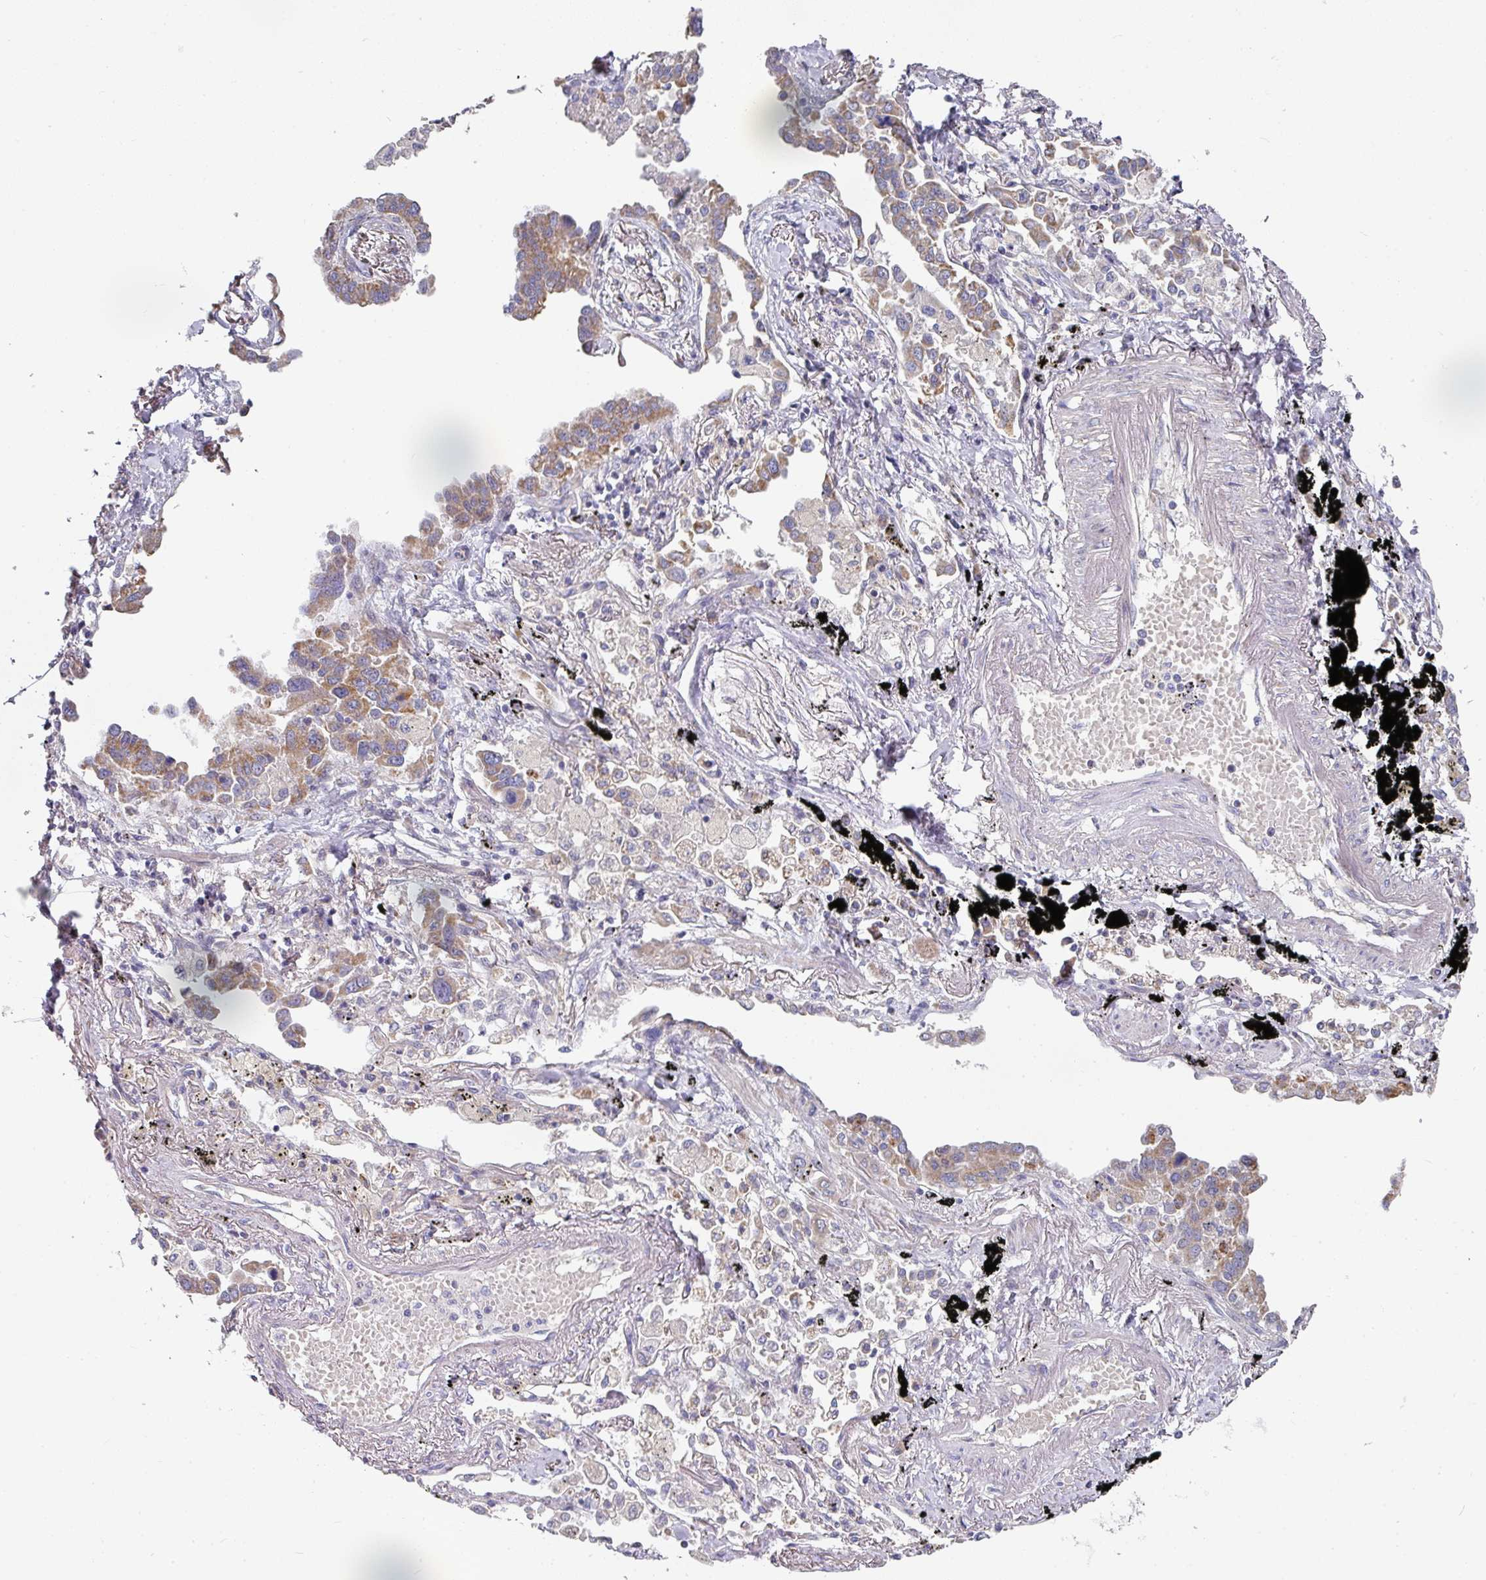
{"staining": {"intensity": "moderate", "quantity": ">75%", "location": "cytoplasmic/membranous"}, "tissue": "lung cancer", "cell_type": "Tumor cells", "image_type": "cancer", "snomed": [{"axis": "morphology", "description": "Adenocarcinoma, NOS"}, {"axis": "topography", "description": "Lung"}], "caption": "Protein expression analysis of lung cancer (adenocarcinoma) exhibits moderate cytoplasmic/membranous expression in approximately >75% of tumor cells.", "gene": "PYROXD2", "patient": {"sex": "male", "age": 67}}